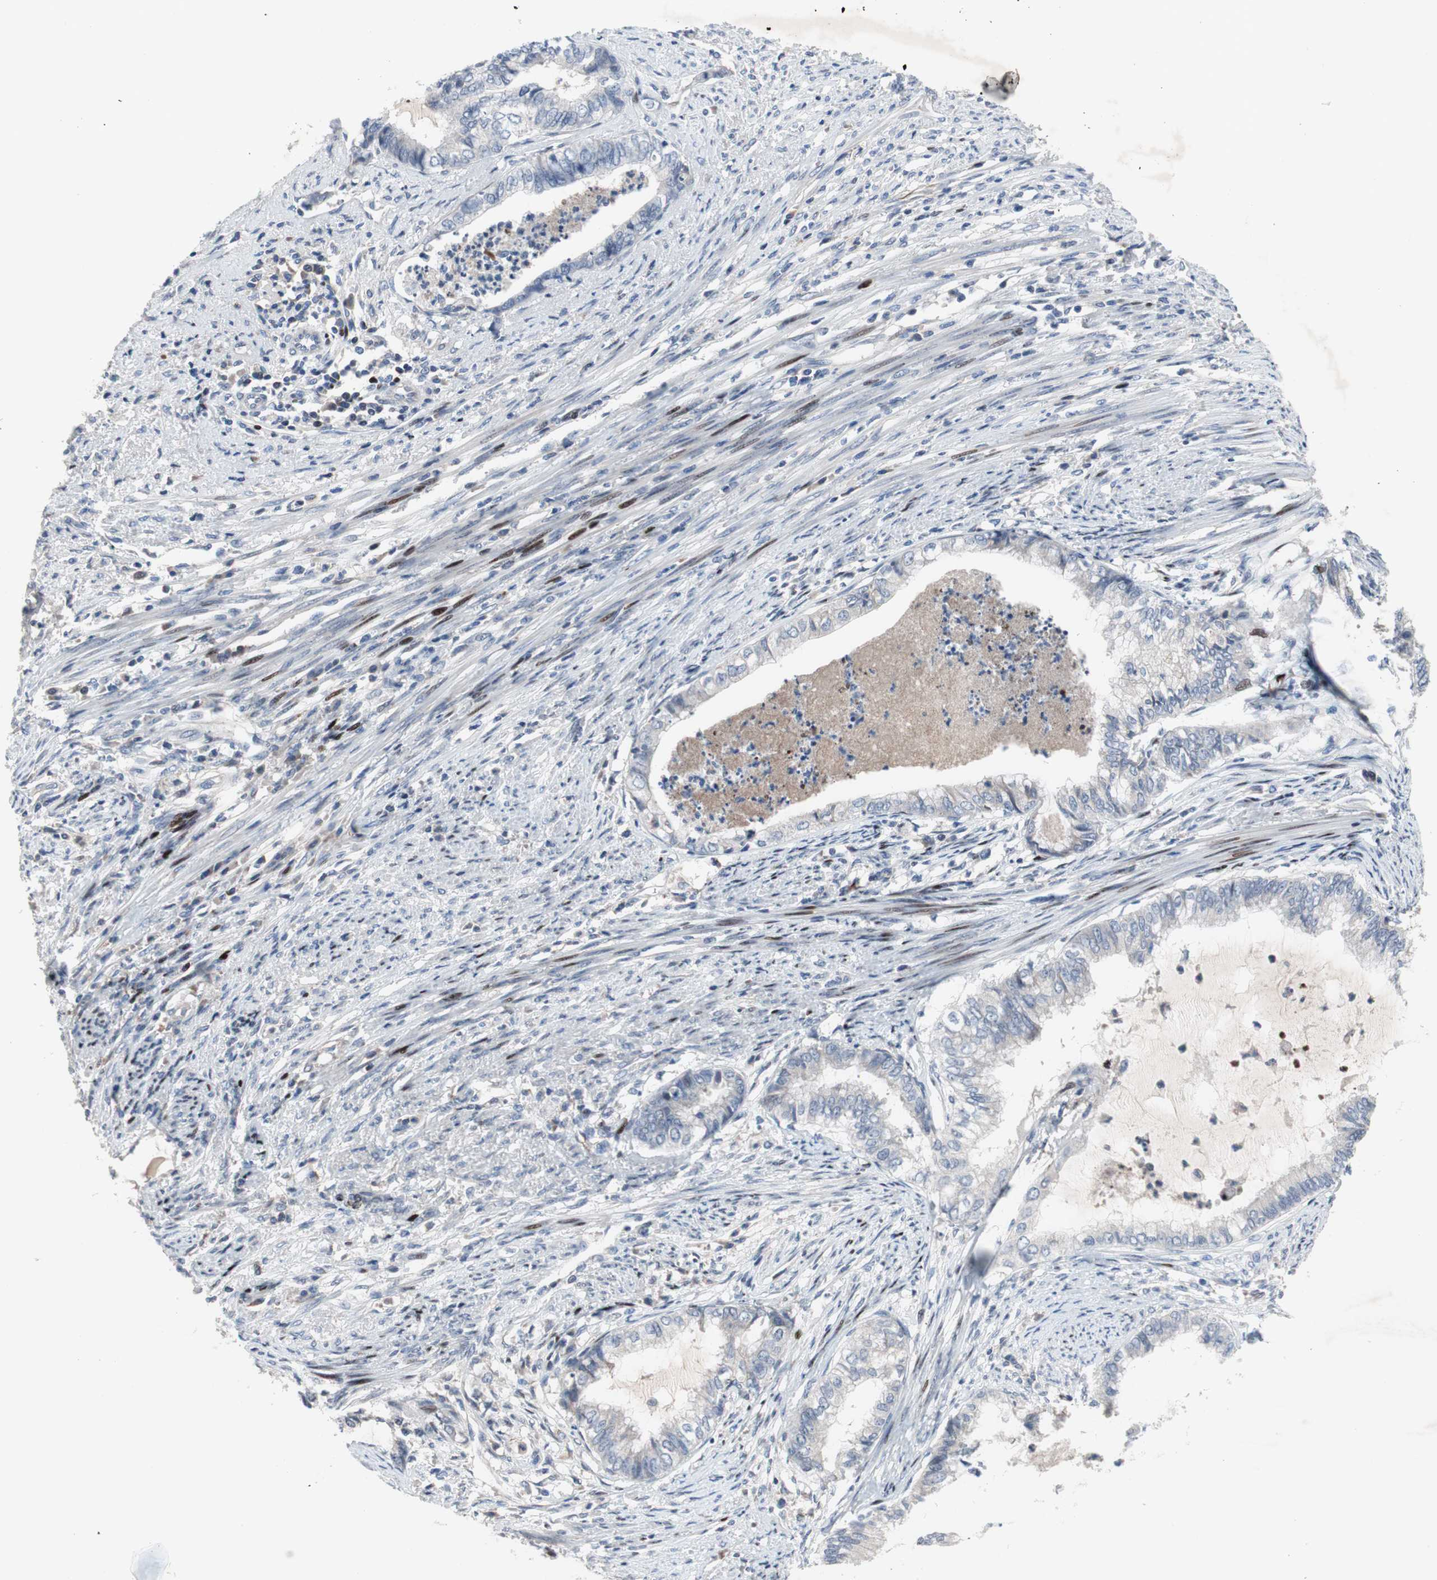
{"staining": {"intensity": "negative", "quantity": "none", "location": "none"}, "tissue": "endometrial cancer", "cell_type": "Tumor cells", "image_type": "cancer", "snomed": [{"axis": "morphology", "description": "Adenocarcinoma, NOS"}, {"axis": "topography", "description": "Endometrium"}], "caption": "DAB (3,3'-diaminobenzidine) immunohistochemical staining of human adenocarcinoma (endometrial) reveals no significant staining in tumor cells.", "gene": "MUTYH", "patient": {"sex": "female", "age": 79}}